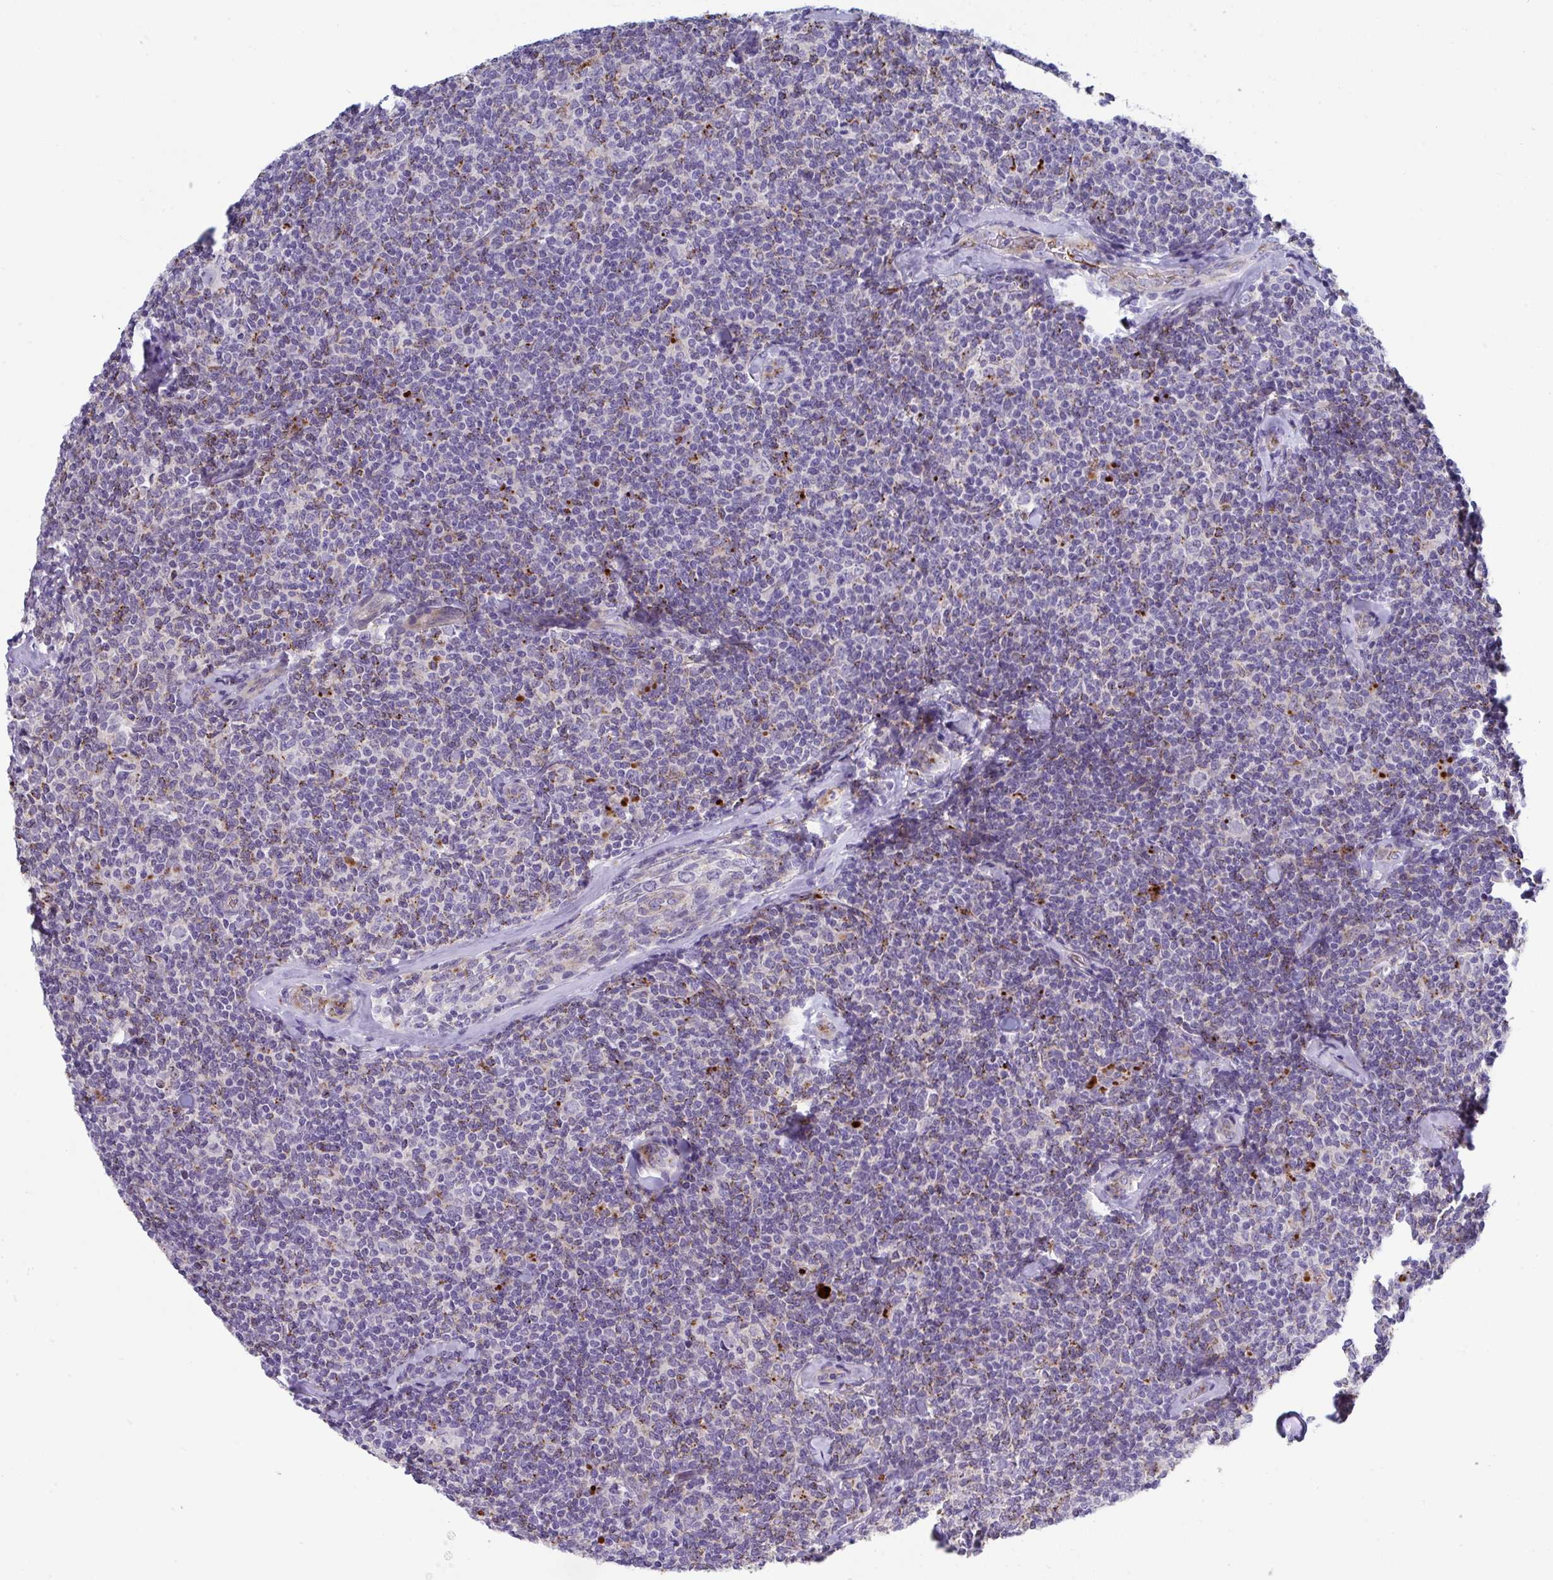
{"staining": {"intensity": "moderate", "quantity": "<25%", "location": "cytoplasmic/membranous"}, "tissue": "lymphoma", "cell_type": "Tumor cells", "image_type": "cancer", "snomed": [{"axis": "morphology", "description": "Malignant lymphoma, non-Hodgkin's type, Low grade"}, {"axis": "topography", "description": "Lymph node"}], "caption": "Human malignant lymphoma, non-Hodgkin's type (low-grade) stained for a protein (brown) exhibits moderate cytoplasmic/membranous positive positivity in approximately <25% of tumor cells.", "gene": "TOR1AIP2", "patient": {"sex": "female", "age": 56}}